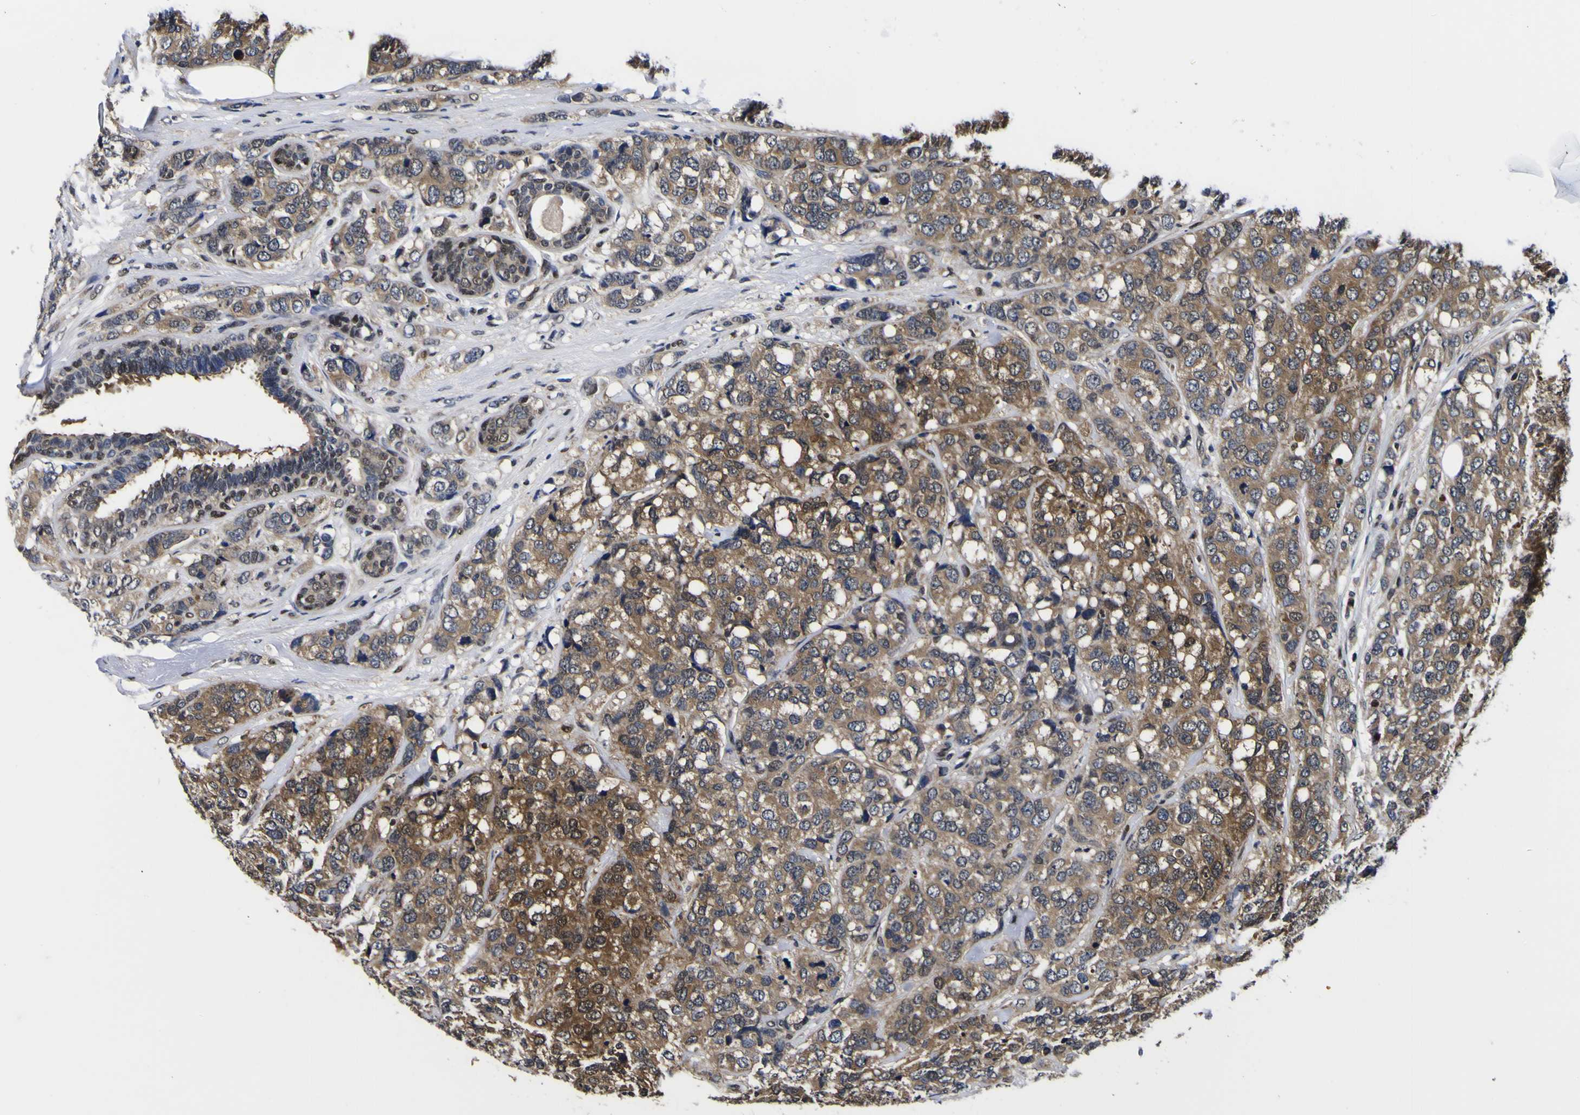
{"staining": {"intensity": "moderate", "quantity": ">75%", "location": "cytoplasmic/membranous,nuclear"}, "tissue": "breast cancer", "cell_type": "Tumor cells", "image_type": "cancer", "snomed": [{"axis": "morphology", "description": "Lobular carcinoma"}, {"axis": "topography", "description": "Breast"}], "caption": "A high-resolution histopathology image shows immunohistochemistry (IHC) staining of breast cancer (lobular carcinoma), which displays moderate cytoplasmic/membranous and nuclear expression in about >75% of tumor cells.", "gene": "FAM110B", "patient": {"sex": "female", "age": 59}}